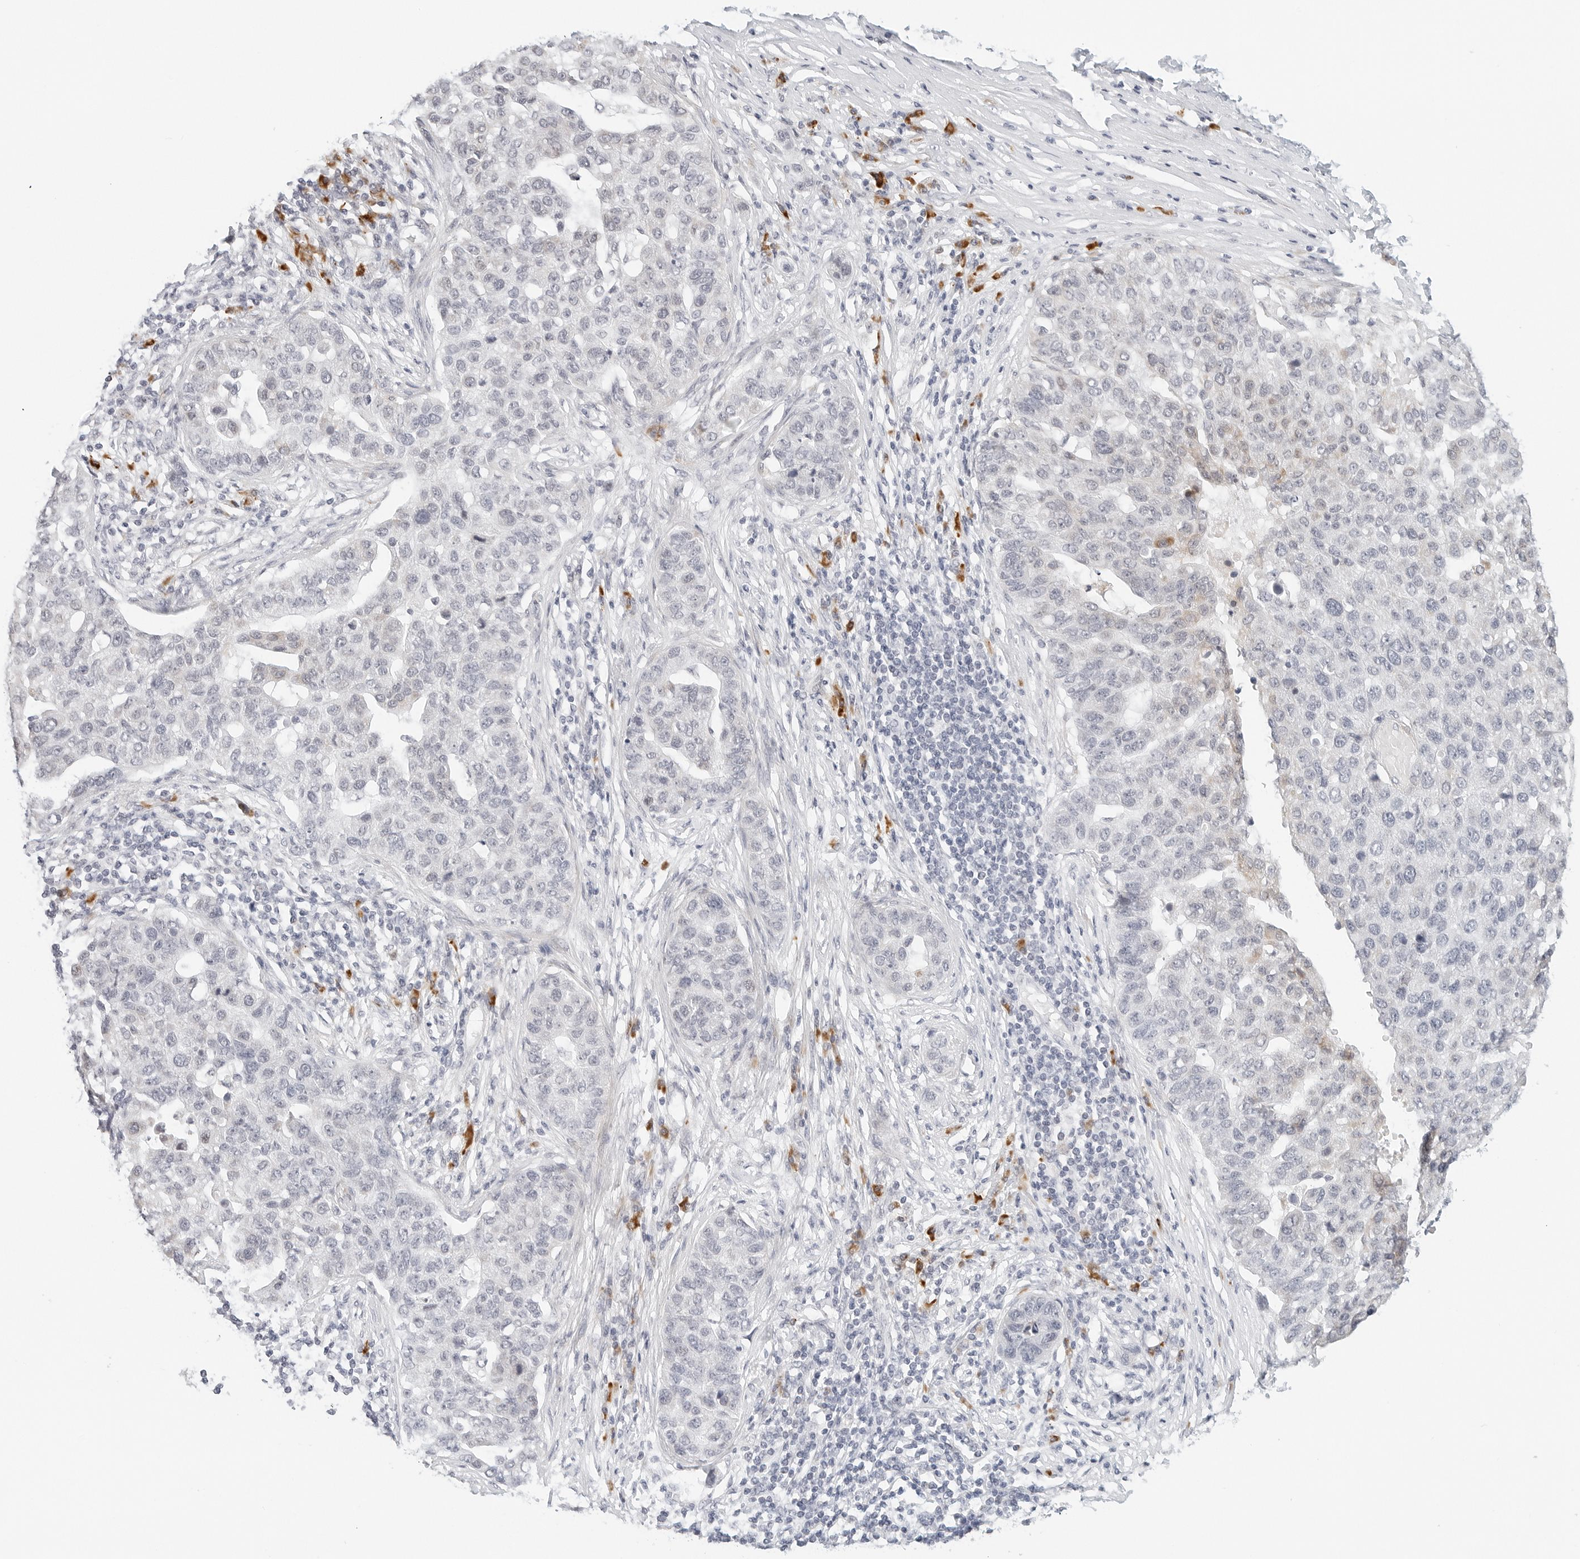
{"staining": {"intensity": "negative", "quantity": "none", "location": "none"}, "tissue": "pancreatic cancer", "cell_type": "Tumor cells", "image_type": "cancer", "snomed": [{"axis": "morphology", "description": "Adenocarcinoma, NOS"}, {"axis": "topography", "description": "Pancreas"}], "caption": "Histopathology image shows no significant protein expression in tumor cells of adenocarcinoma (pancreatic). (DAB (3,3'-diaminobenzidine) IHC with hematoxylin counter stain).", "gene": "PARP10", "patient": {"sex": "female", "age": 61}}